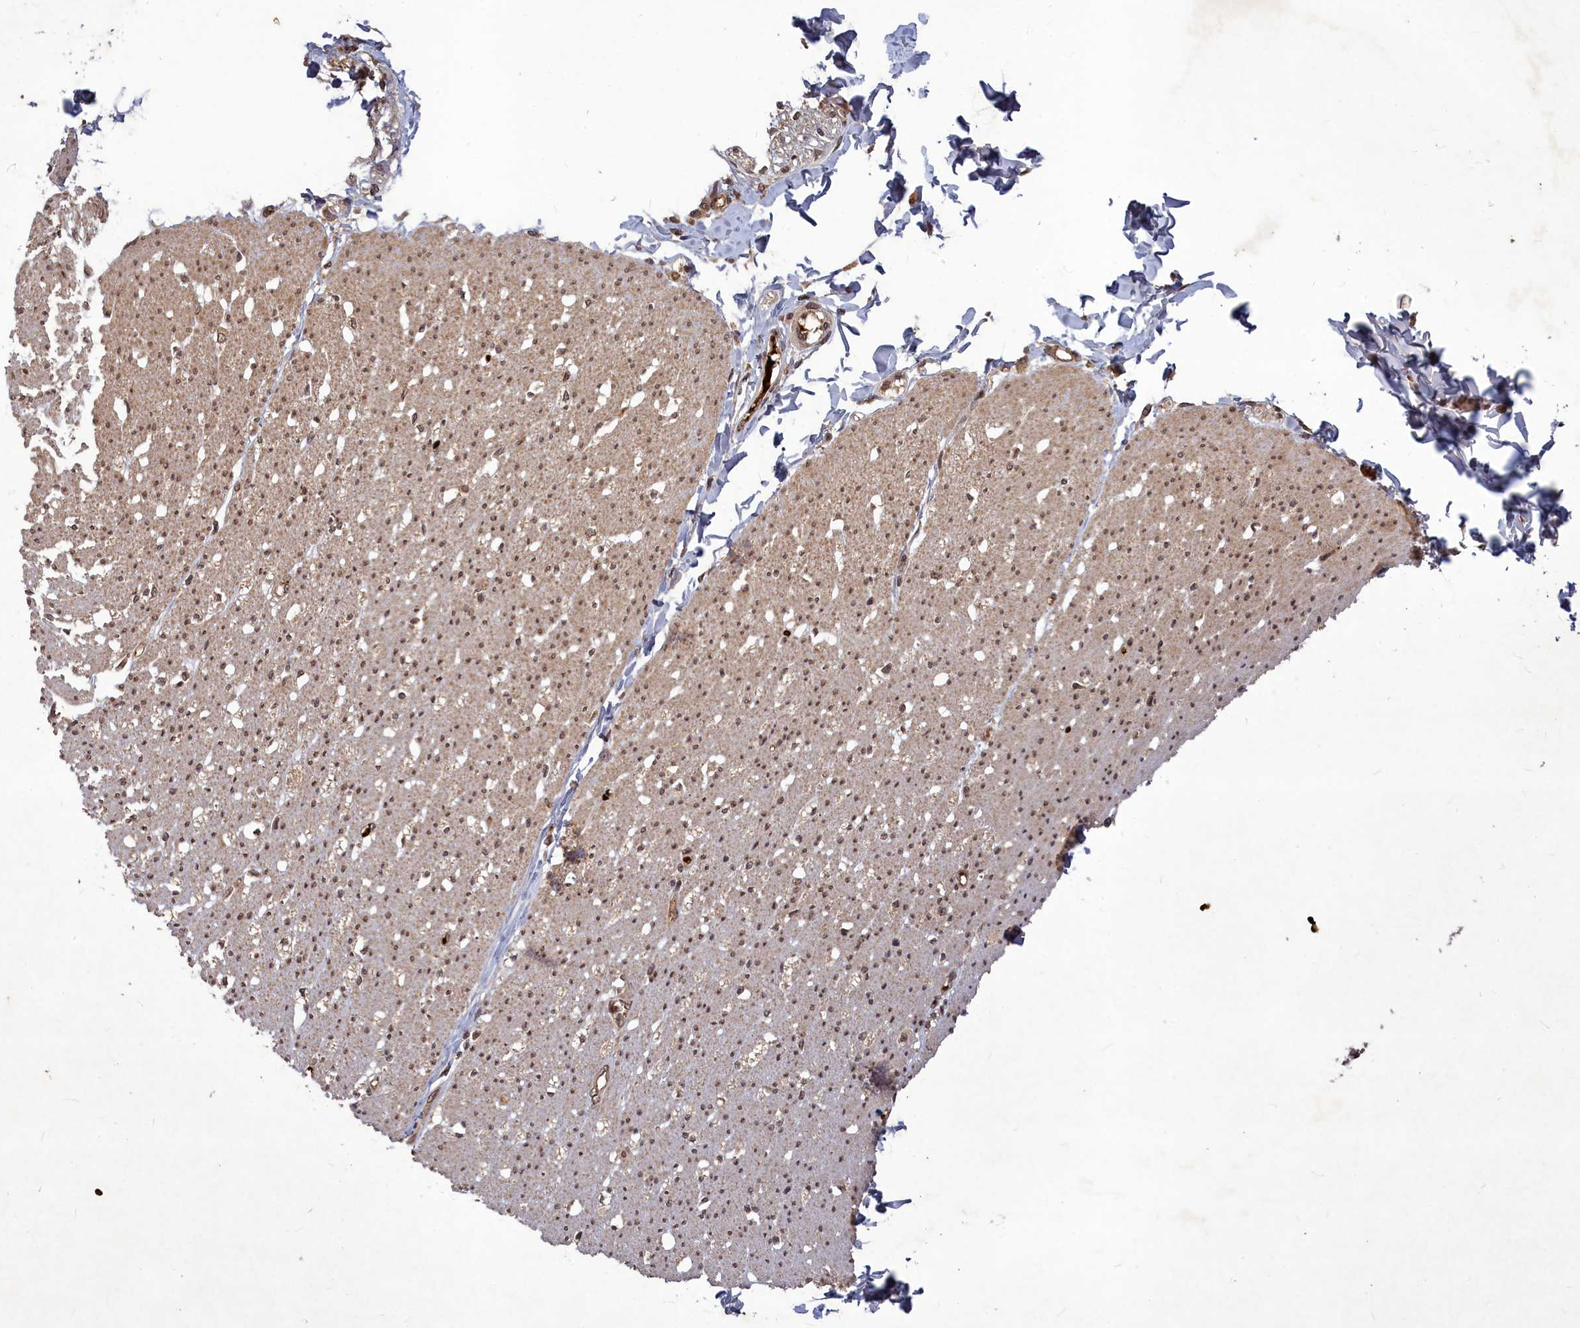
{"staining": {"intensity": "moderate", "quantity": ">75%", "location": "cytoplasmic/membranous,nuclear"}, "tissue": "smooth muscle", "cell_type": "Smooth muscle cells", "image_type": "normal", "snomed": [{"axis": "morphology", "description": "Normal tissue, NOS"}, {"axis": "morphology", "description": "Adenocarcinoma, NOS"}, {"axis": "topography", "description": "Colon"}, {"axis": "topography", "description": "Peripheral nerve tissue"}], "caption": "Smooth muscle was stained to show a protein in brown. There is medium levels of moderate cytoplasmic/membranous,nuclear positivity in about >75% of smooth muscle cells. The staining is performed using DAB (3,3'-diaminobenzidine) brown chromogen to label protein expression. The nuclei are counter-stained blue using hematoxylin.", "gene": "SRMS", "patient": {"sex": "male", "age": 14}}